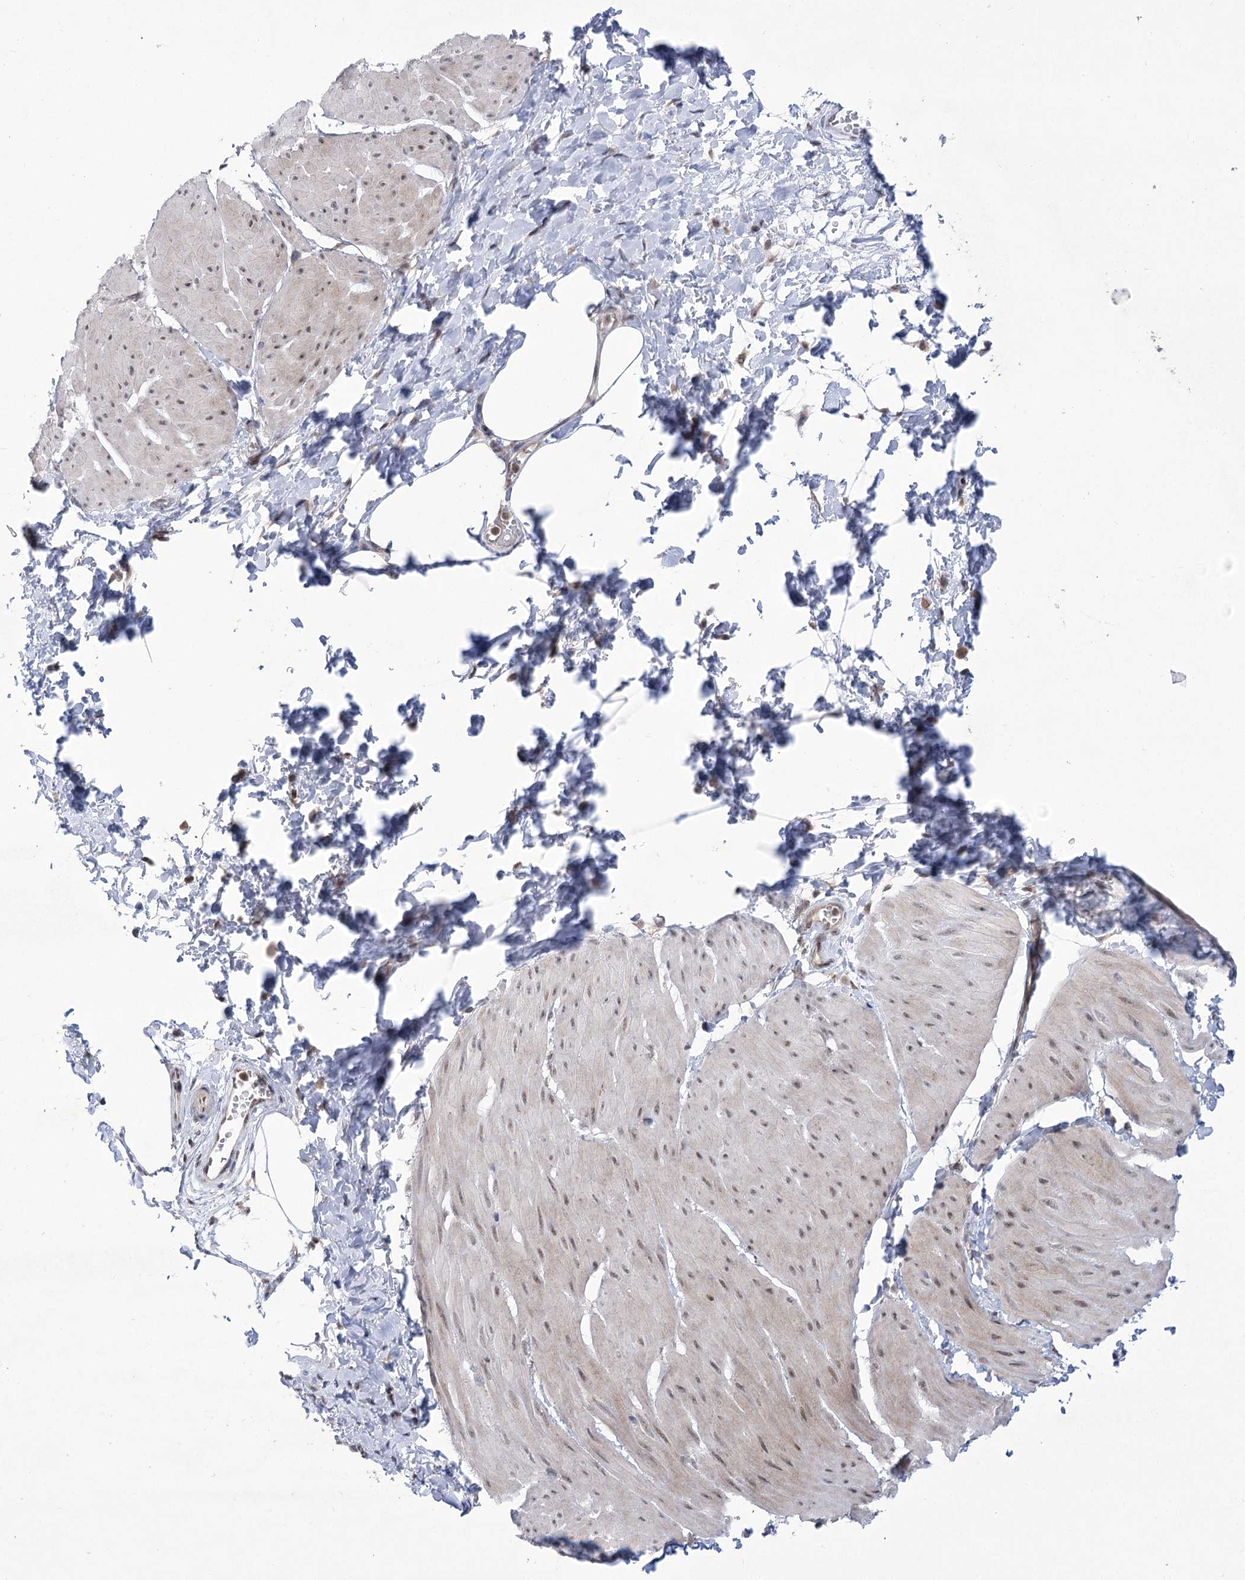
{"staining": {"intensity": "weak", "quantity": "25%-75%", "location": "nuclear"}, "tissue": "smooth muscle", "cell_type": "Smooth muscle cells", "image_type": "normal", "snomed": [{"axis": "morphology", "description": "Urothelial carcinoma, High grade"}, {"axis": "topography", "description": "Urinary bladder"}], "caption": "Smooth muscle stained for a protein demonstrates weak nuclear positivity in smooth muscle cells. The protein of interest is stained brown, and the nuclei are stained in blue (DAB IHC with brightfield microscopy, high magnification).", "gene": "ZMAT2", "patient": {"sex": "male", "age": 46}}